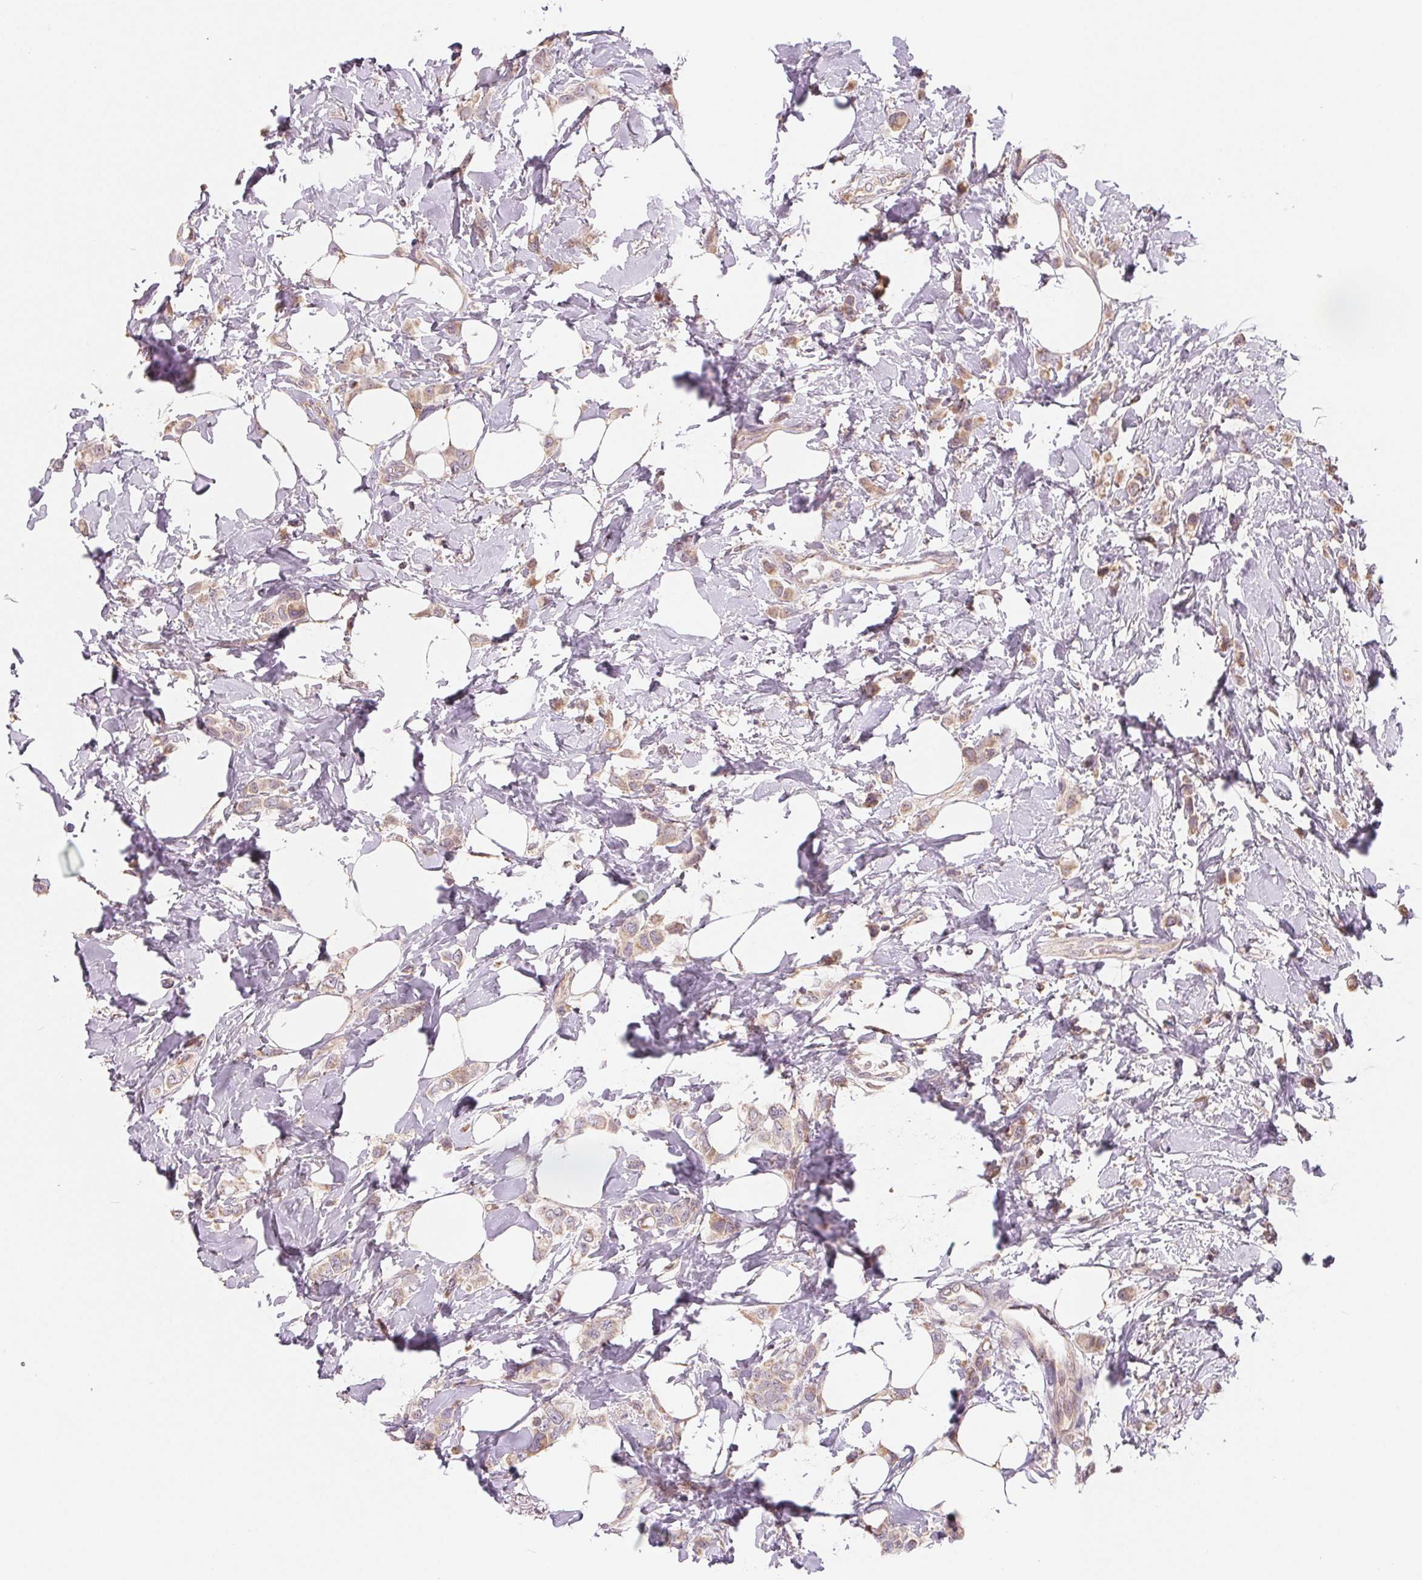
{"staining": {"intensity": "weak", "quantity": ">75%", "location": "cytoplasmic/membranous"}, "tissue": "breast cancer", "cell_type": "Tumor cells", "image_type": "cancer", "snomed": [{"axis": "morphology", "description": "Lobular carcinoma"}, {"axis": "topography", "description": "Breast"}], "caption": "This is a photomicrograph of immunohistochemistry staining of breast cancer (lobular carcinoma), which shows weak expression in the cytoplasmic/membranous of tumor cells.", "gene": "AQP8", "patient": {"sex": "female", "age": 66}}